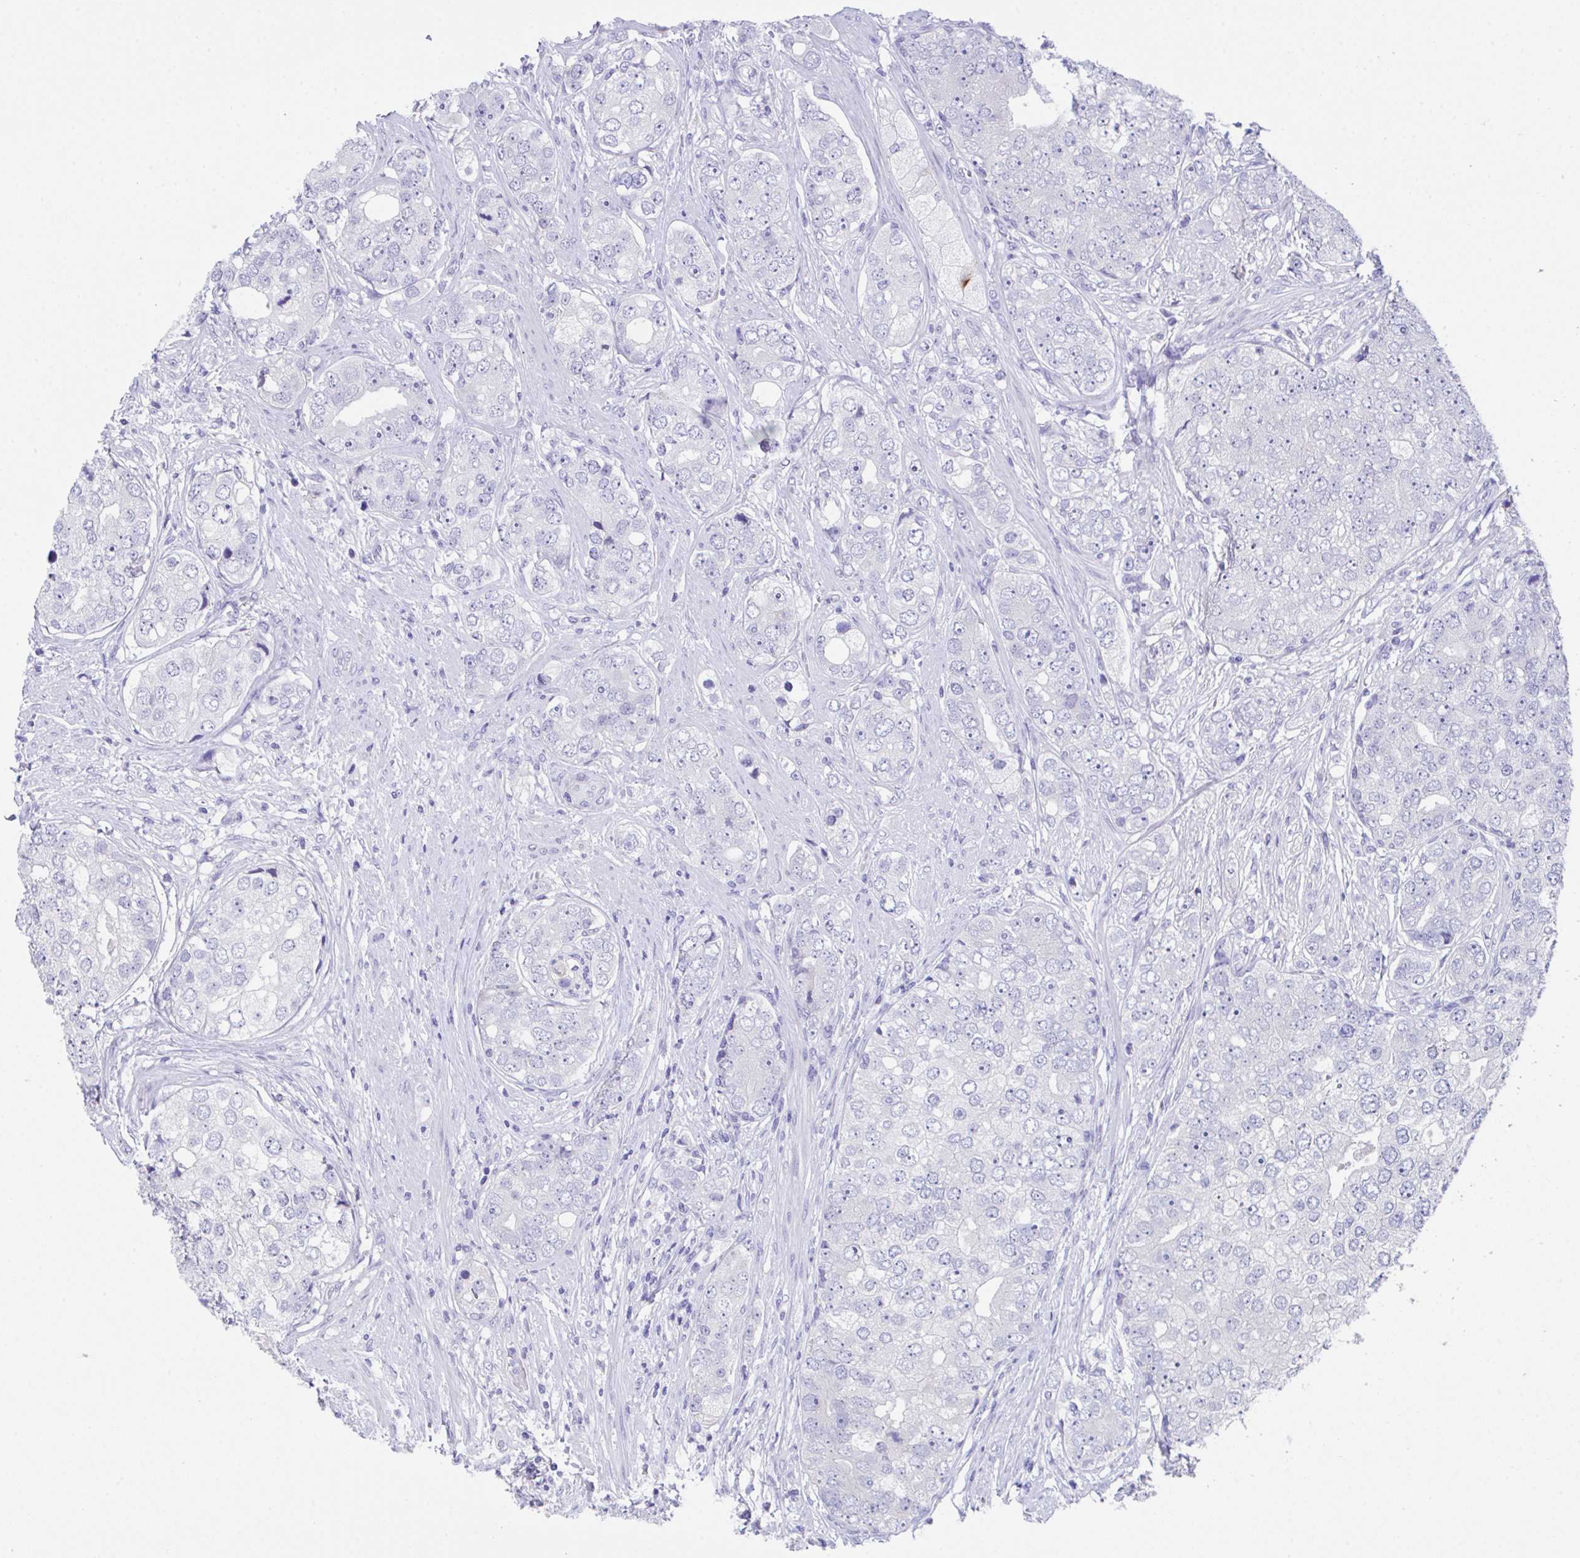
{"staining": {"intensity": "negative", "quantity": "none", "location": "none"}, "tissue": "prostate cancer", "cell_type": "Tumor cells", "image_type": "cancer", "snomed": [{"axis": "morphology", "description": "Adenocarcinoma, High grade"}, {"axis": "topography", "description": "Prostate"}], "caption": "Protein analysis of prostate cancer (adenocarcinoma (high-grade)) reveals no significant positivity in tumor cells.", "gene": "HACD4", "patient": {"sex": "male", "age": 60}}